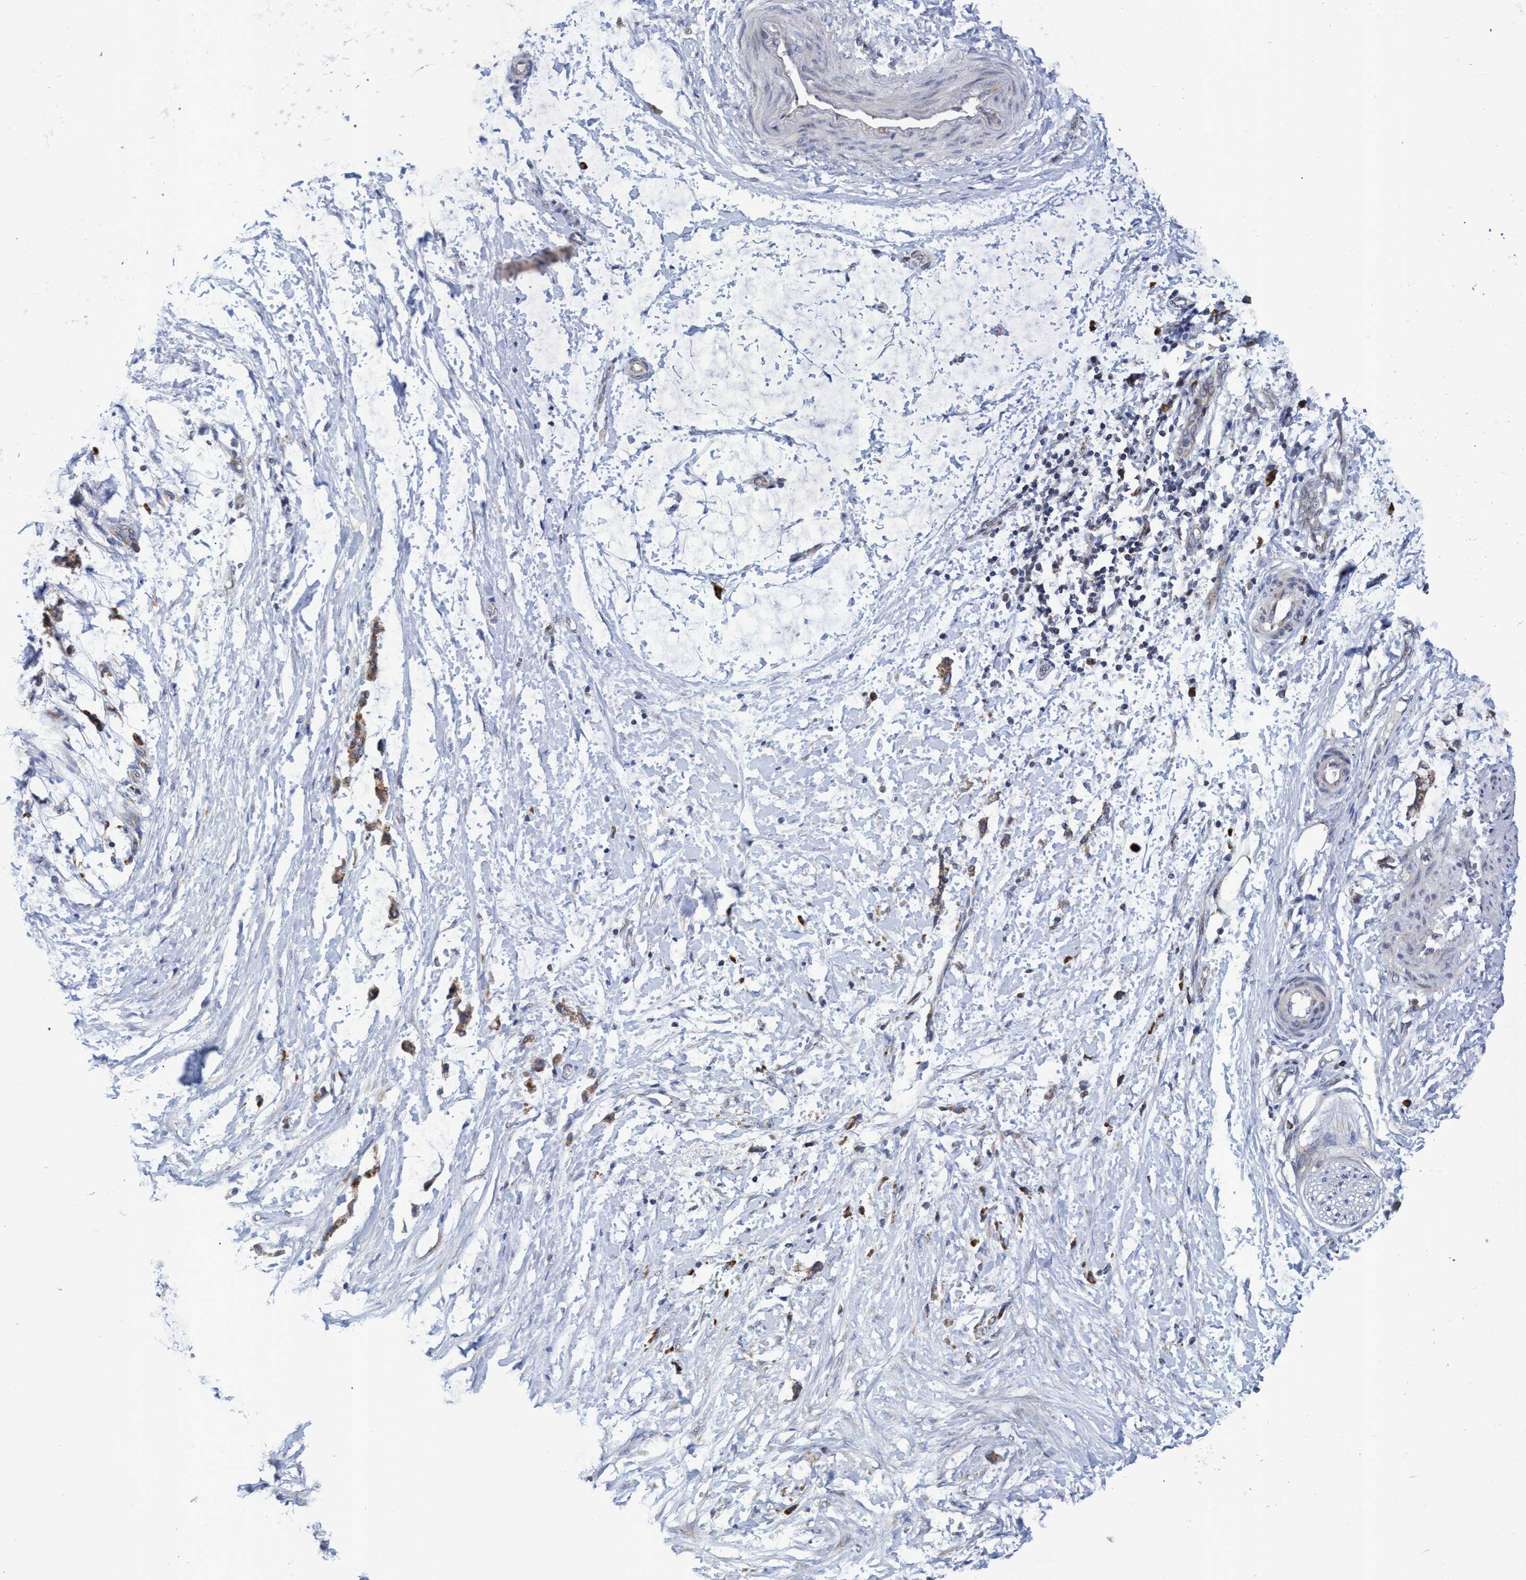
{"staining": {"intensity": "negative", "quantity": "none", "location": "none"}, "tissue": "adipose tissue", "cell_type": "Adipocytes", "image_type": "normal", "snomed": [{"axis": "morphology", "description": "Normal tissue, NOS"}, {"axis": "morphology", "description": "Adenocarcinoma, NOS"}, {"axis": "topography", "description": "Colon"}, {"axis": "topography", "description": "Peripheral nerve tissue"}], "caption": "This is a micrograph of immunohistochemistry staining of benign adipose tissue, which shows no staining in adipocytes. (DAB (3,3'-diaminobenzidine) IHC, high magnification).", "gene": "NAT16", "patient": {"sex": "male", "age": 14}}